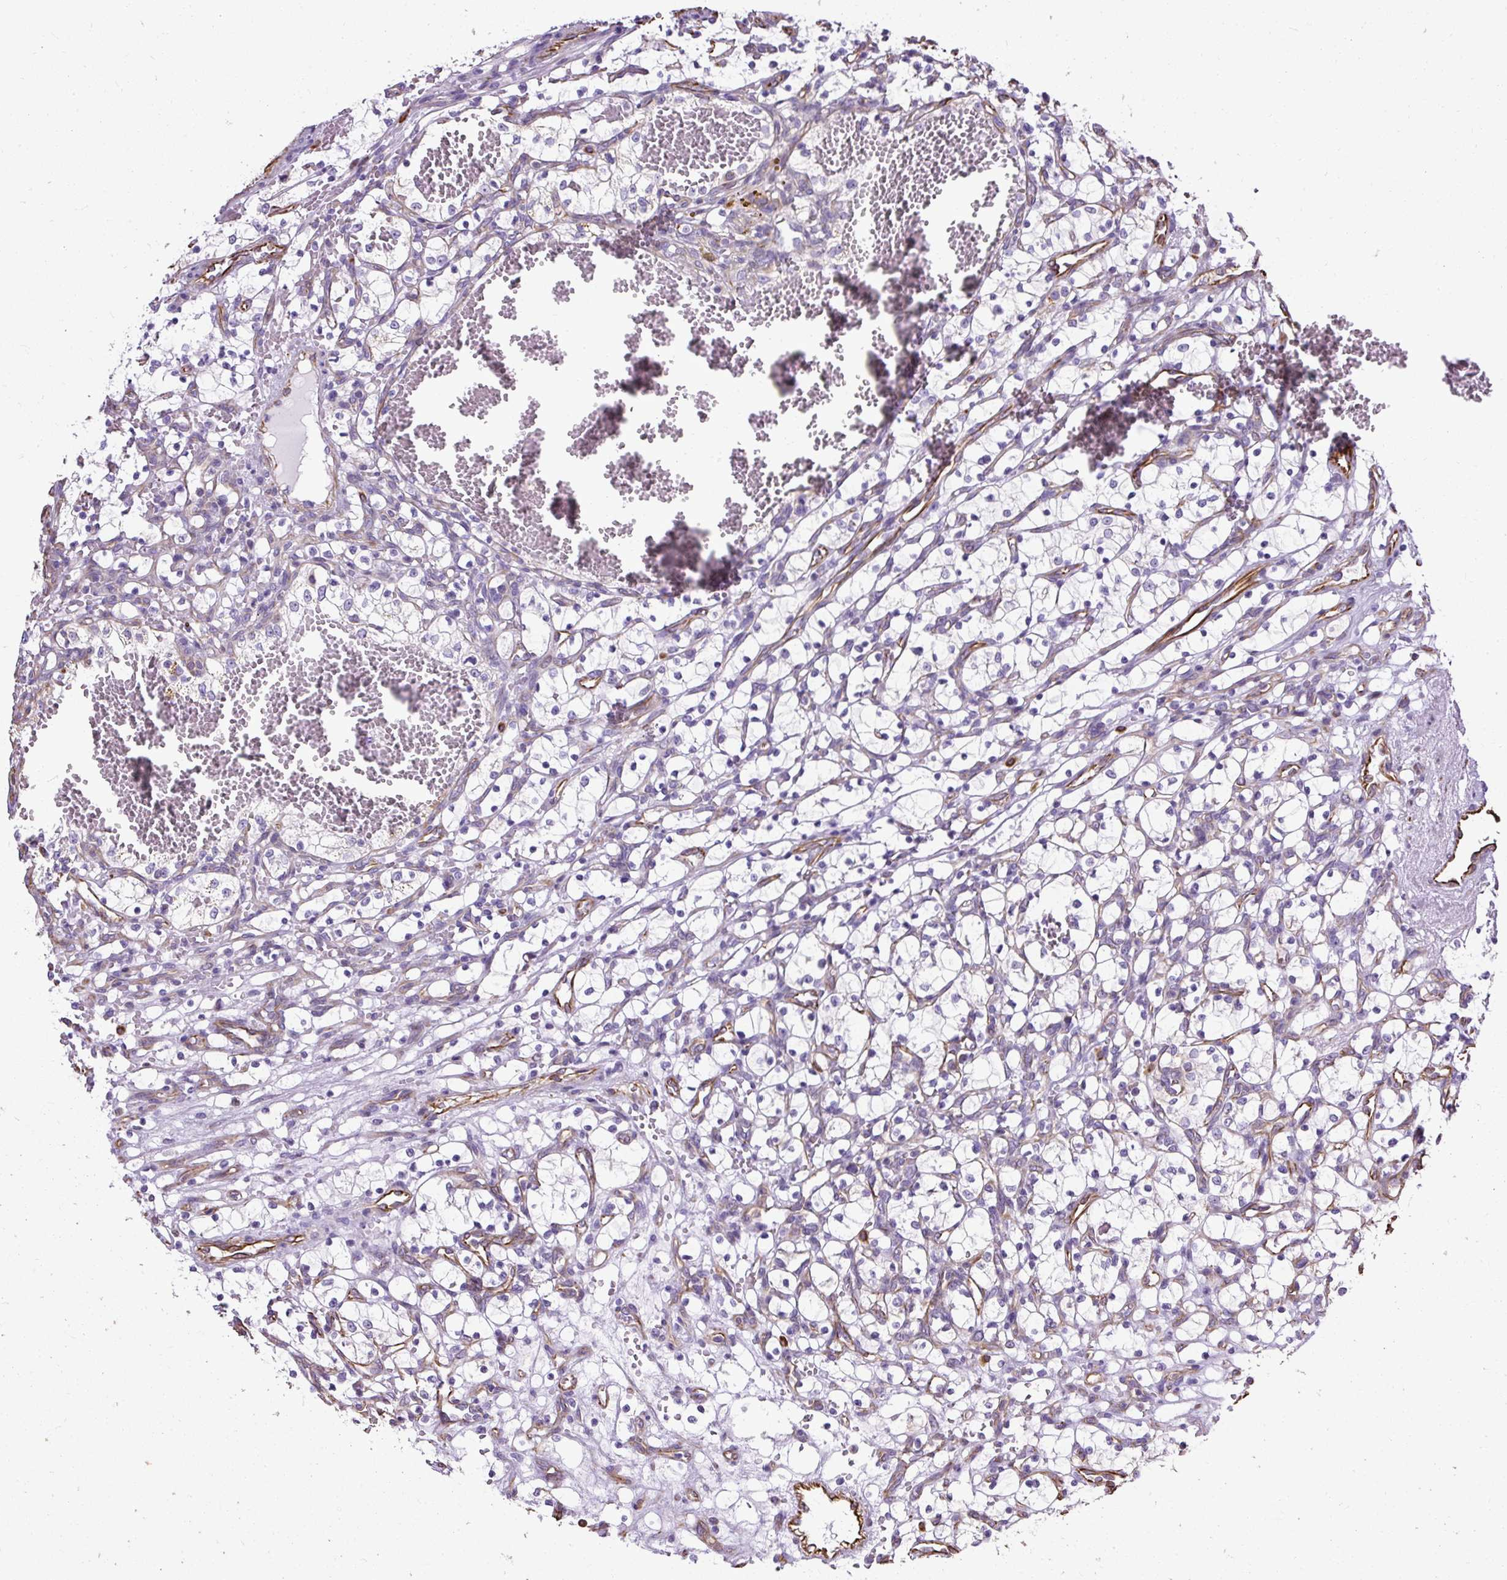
{"staining": {"intensity": "negative", "quantity": "none", "location": "none"}, "tissue": "renal cancer", "cell_type": "Tumor cells", "image_type": "cancer", "snomed": [{"axis": "morphology", "description": "Adenocarcinoma, NOS"}, {"axis": "topography", "description": "Kidney"}], "caption": "Immunohistochemistry (IHC) of renal adenocarcinoma shows no staining in tumor cells.", "gene": "PLS1", "patient": {"sex": "female", "age": 69}}